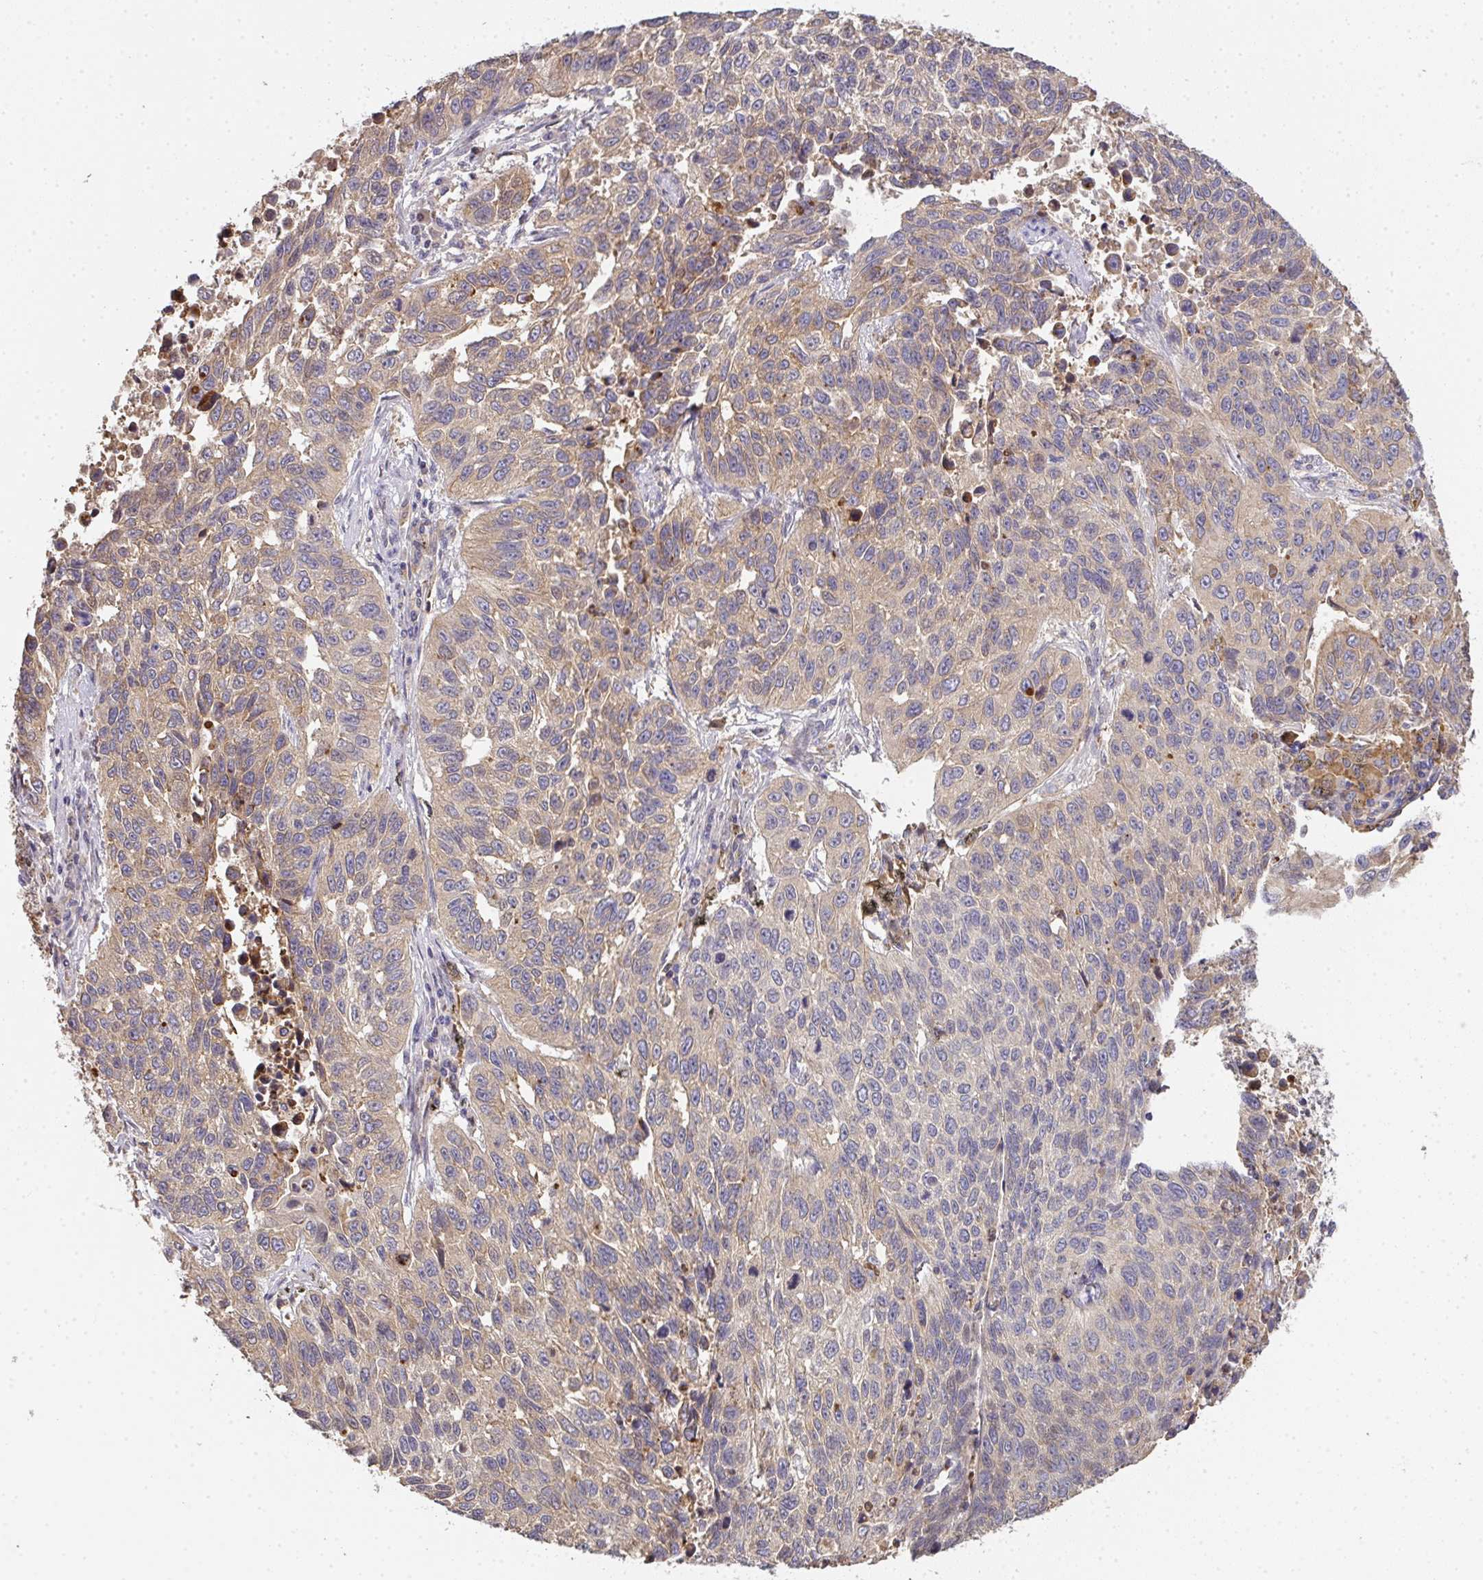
{"staining": {"intensity": "weak", "quantity": "25%-75%", "location": "cytoplasmic/membranous"}, "tissue": "lung cancer", "cell_type": "Tumor cells", "image_type": "cancer", "snomed": [{"axis": "morphology", "description": "Squamous cell carcinoma, NOS"}, {"axis": "topography", "description": "Lung"}], "caption": "A histopathology image of human lung squamous cell carcinoma stained for a protein reveals weak cytoplasmic/membranous brown staining in tumor cells. Using DAB (3,3'-diaminobenzidine) (brown) and hematoxylin (blue) stains, captured at high magnification using brightfield microscopy.", "gene": "EEF1AKMT1", "patient": {"sex": "male", "age": 62}}